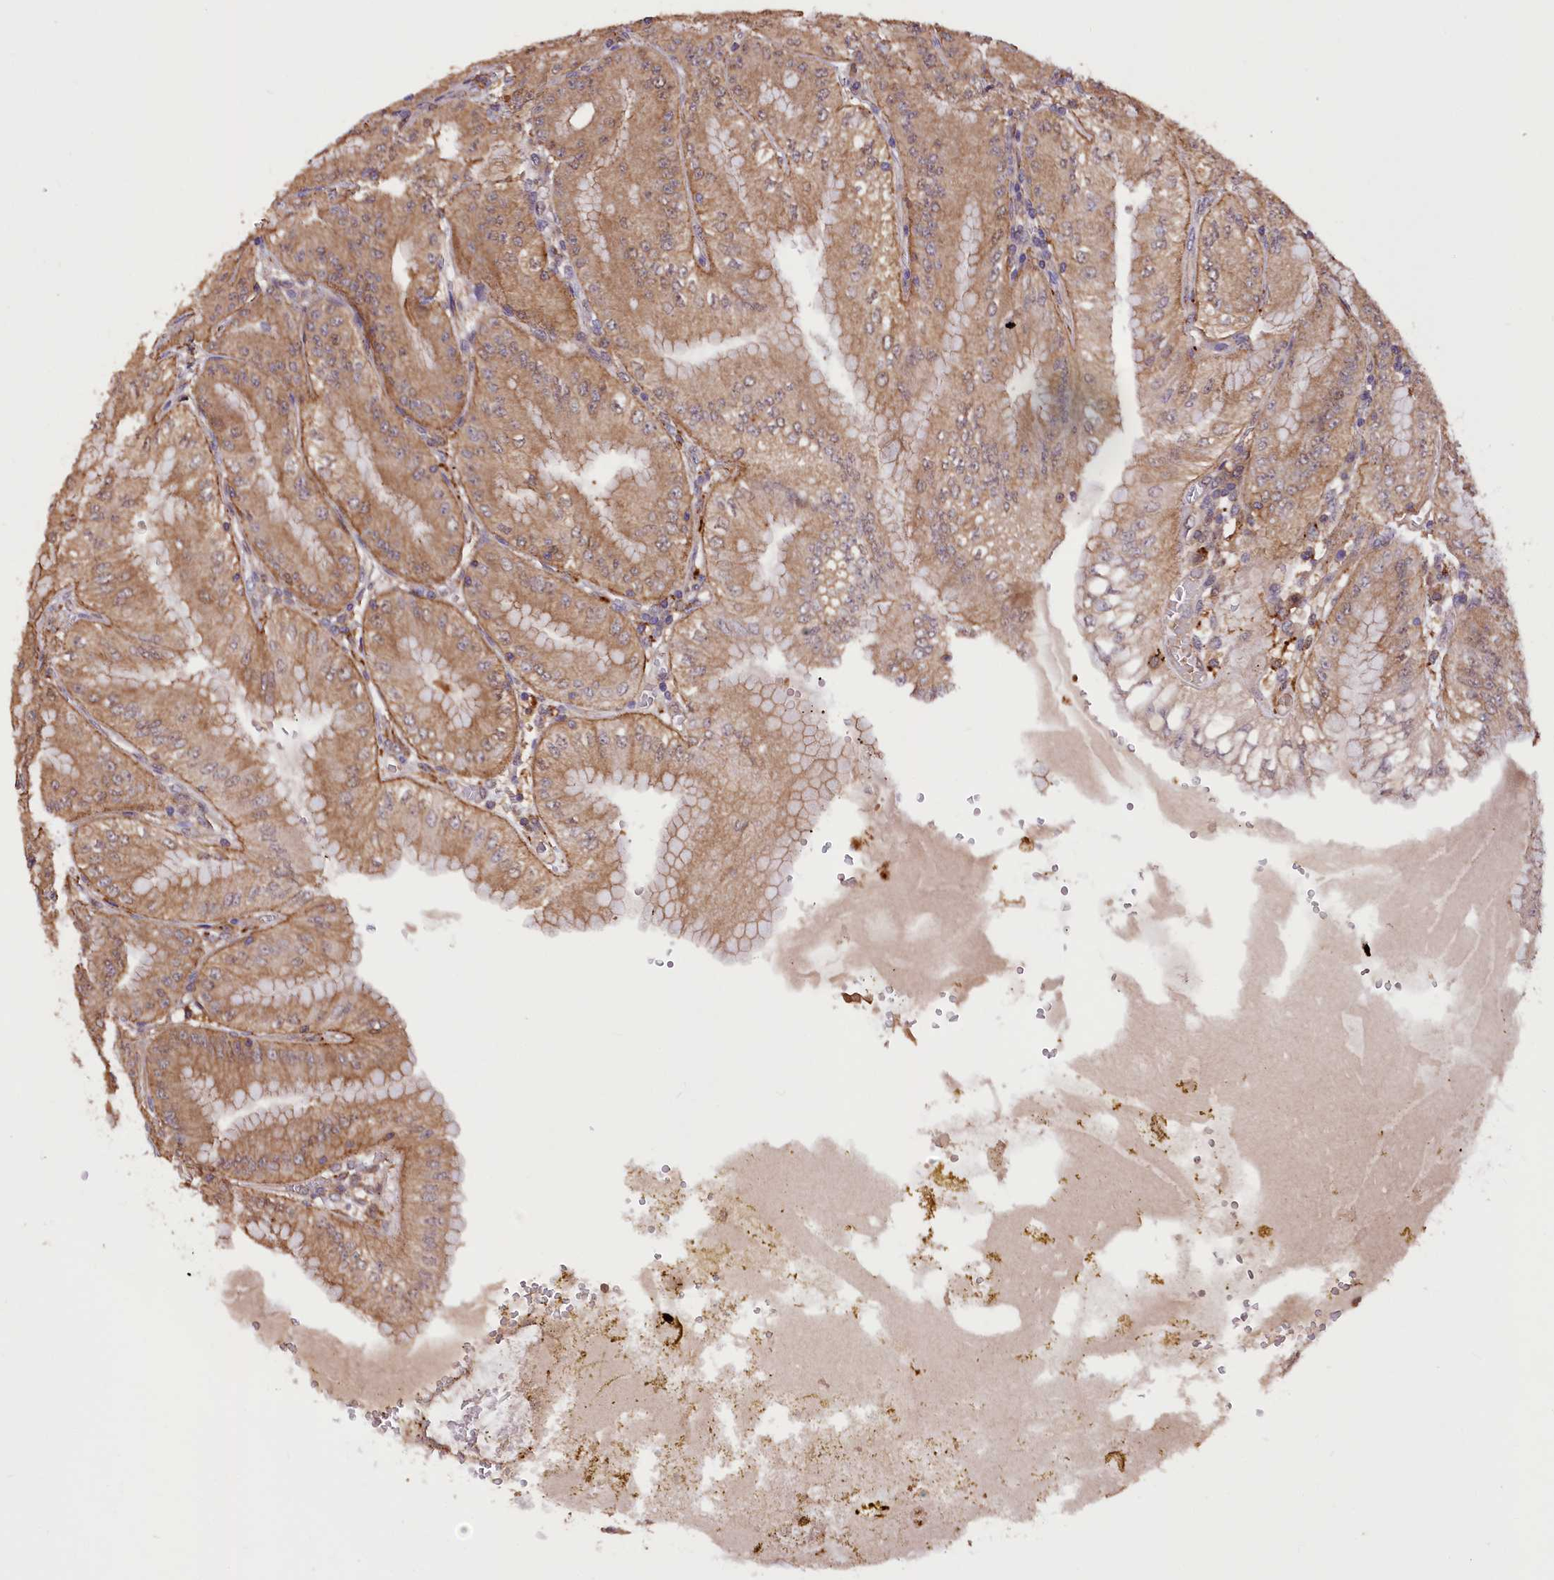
{"staining": {"intensity": "moderate", "quantity": ">75%", "location": "cytoplasmic/membranous"}, "tissue": "stomach", "cell_type": "Glandular cells", "image_type": "normal", "snomed": [{"axis": "morphology", "description": "Normal tissue, NOS"}, {"axis": "topography", "description": "Stomach, upper"}, {"axis": "topography", "description": "Stomach, lower"}], "caption": "There is medium levels of moderate cytoplasmic/membranous expression in glandular cells of unremarkable stomach, as demonstrated by immunohistochemical staining (brown color).", "gene": "DPP3", "patient": {"sex": "male", "age": 71}}